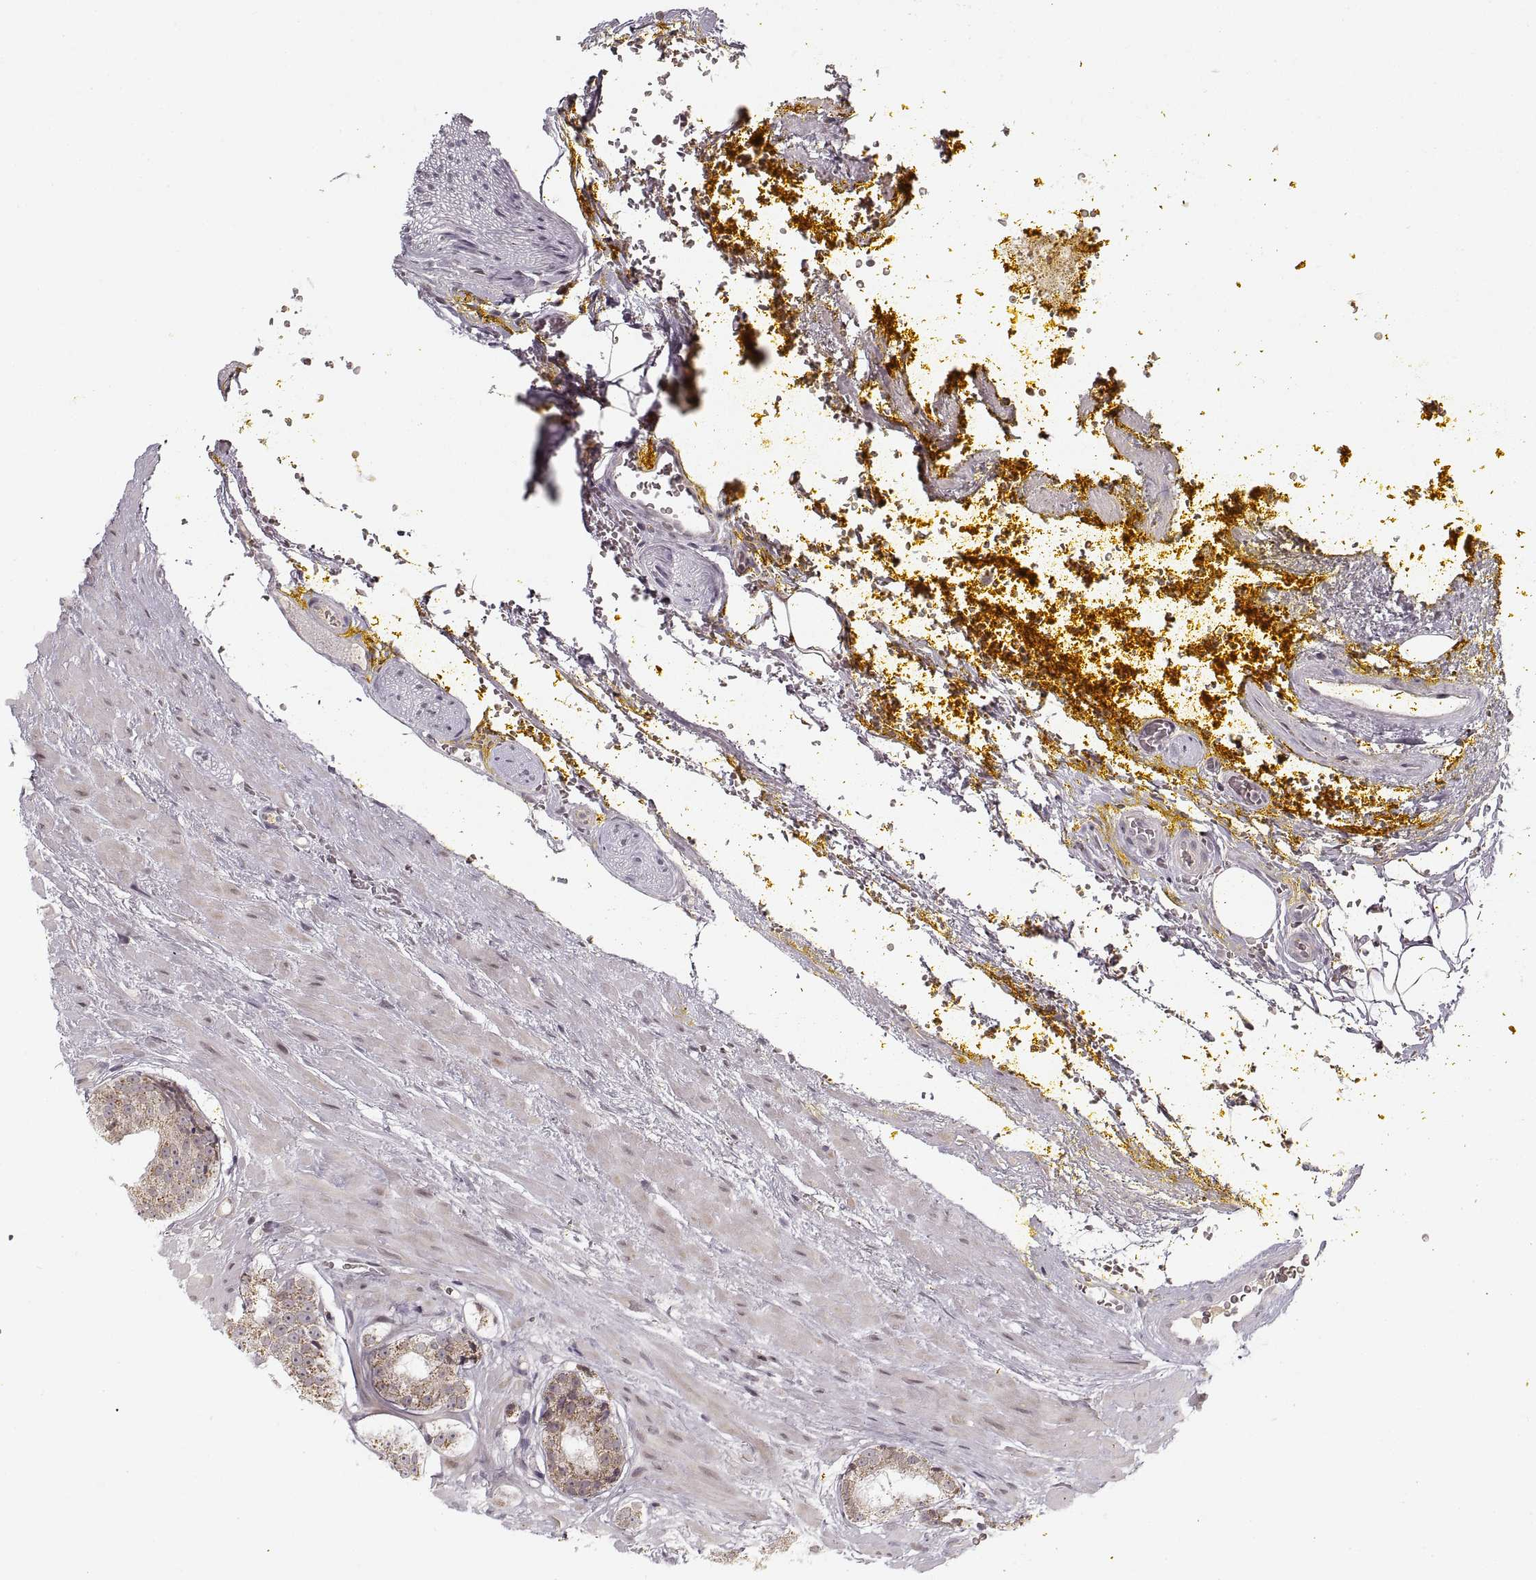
{"staining": {"intensity": "moderate", "quantity": "25%-75%", "location": "cytoplasmic/membranous"}, "tissue": "prostate cancer", "cell_type": "Tumor cells", "image_type": "cancer", "snomed": [{"axis": "morphology", "description": "Adenocarcinoma, Low grade"}, {"axis": "topography", "description": "Prostate"}], "caption": "High-magnification brightfield microscopy of prostate cancer stained with DAB (brown) and counterstained with hematoxylin (blue). tumor cells exhibit moderate cytoplasmic/membranous positivity is identified in about25%-75% of cells. (Brightfield microscopy of DAB IHC at high magnification).", "gene": "ASIC3", "patient": {"sex": "male", "age": 60}}